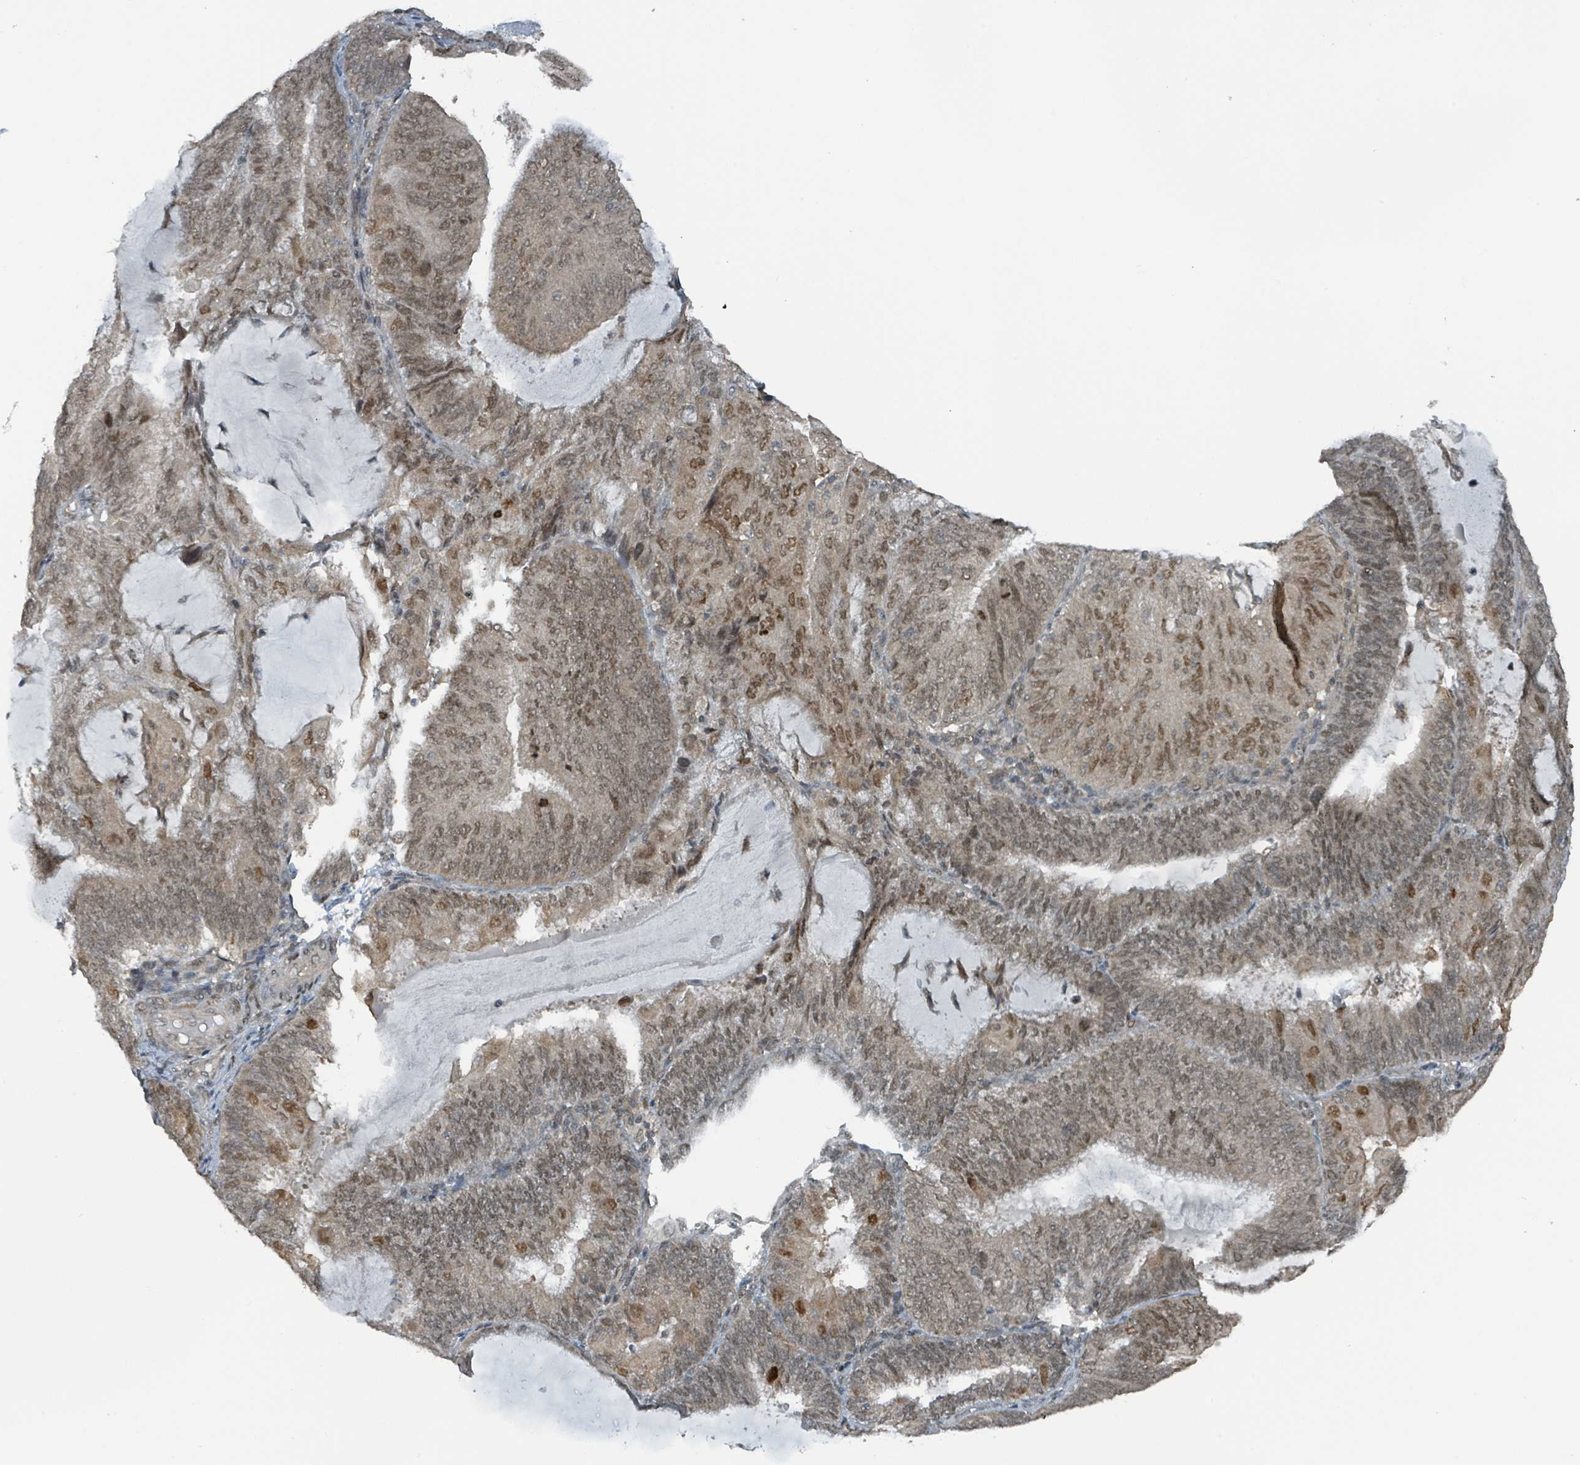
{"staining": {"intensity": "moderate", "quantity": "25%-75%", "location": "cytoplasmic/membranous,nuclear"}, "tissue": "endometrial cancer", "cell_type": "Tumor cells", "image_type": "cancer", "snomed": [{"axis": "morphology", "description": "Adenocarcinoma, NOS"}, {"axis": "topography", "description": "Endometrium"}], "caption": "High-power microscopy captured an IHC histopathology image of endometrial cancer (adenocarcinoma), revealing moderate cytoplasmic/membranous and nuclear positivity in approximately 25%-75% of tumor cells.", "gene": "PHIP", "patient": {"sex": "female", "age": 81}}